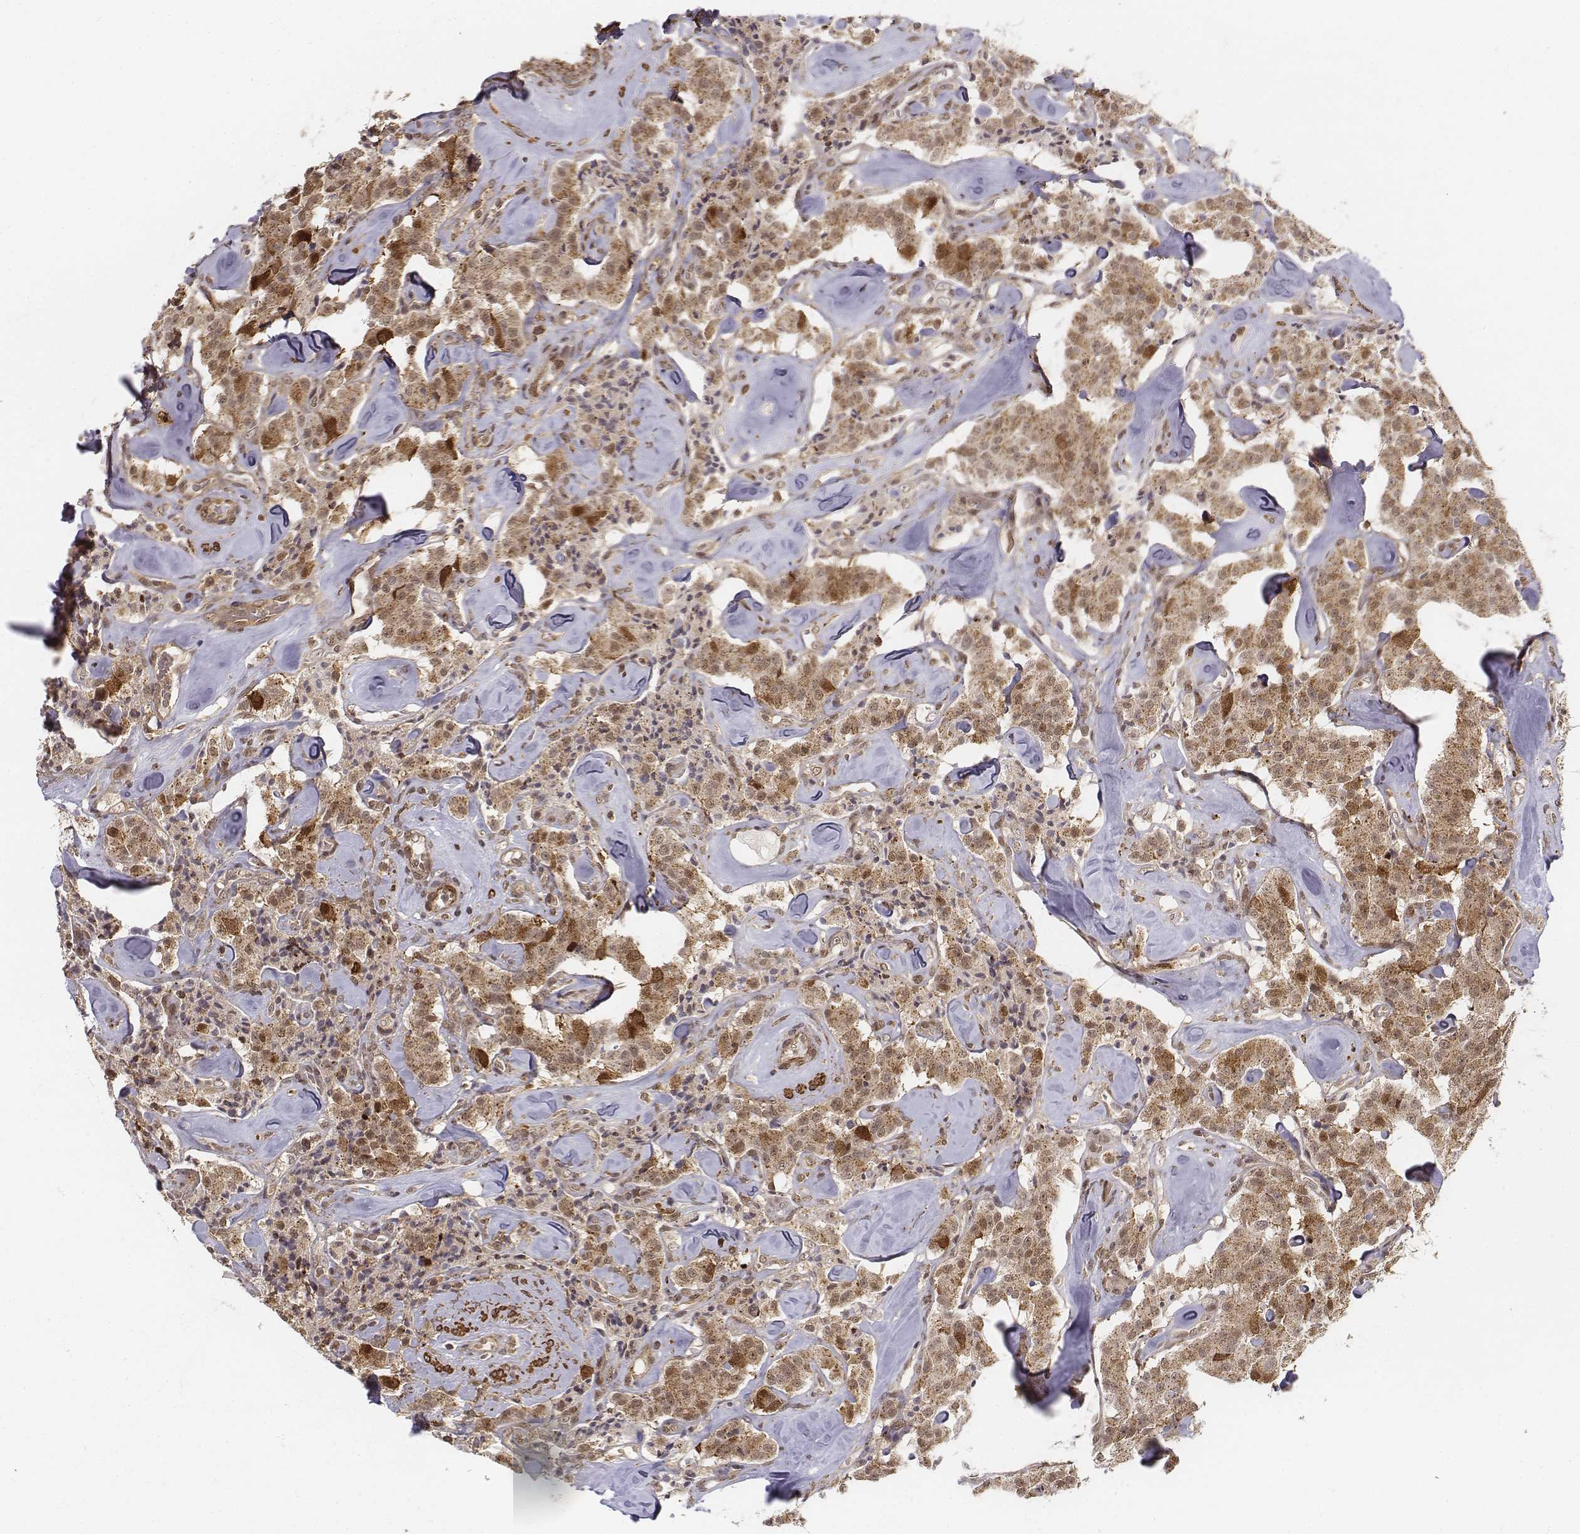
{"staining": {"intensity": "moderate", "quantity": ">75%", "location": "cytoplasmic/membranous"}, "tissue": "carcinoid", "cell_type": "Tumor cells", "image_type": "cancer", "snomed": [{"axis": "morphology", "description": "Carcinoid, malignant, NOS"}, {"axis": "topography", "description": "Pancreas"}], "caption": "DAB (3,3'-diaminobenzidine) immunohistochemical staining of human carcinoid demonstrates moderate cytoplasmic/membranous protein positivity in approximately >75% of tumor cells.", "gene": "ZFYVE19", "patient": {"sex": "male", "age": 41}}